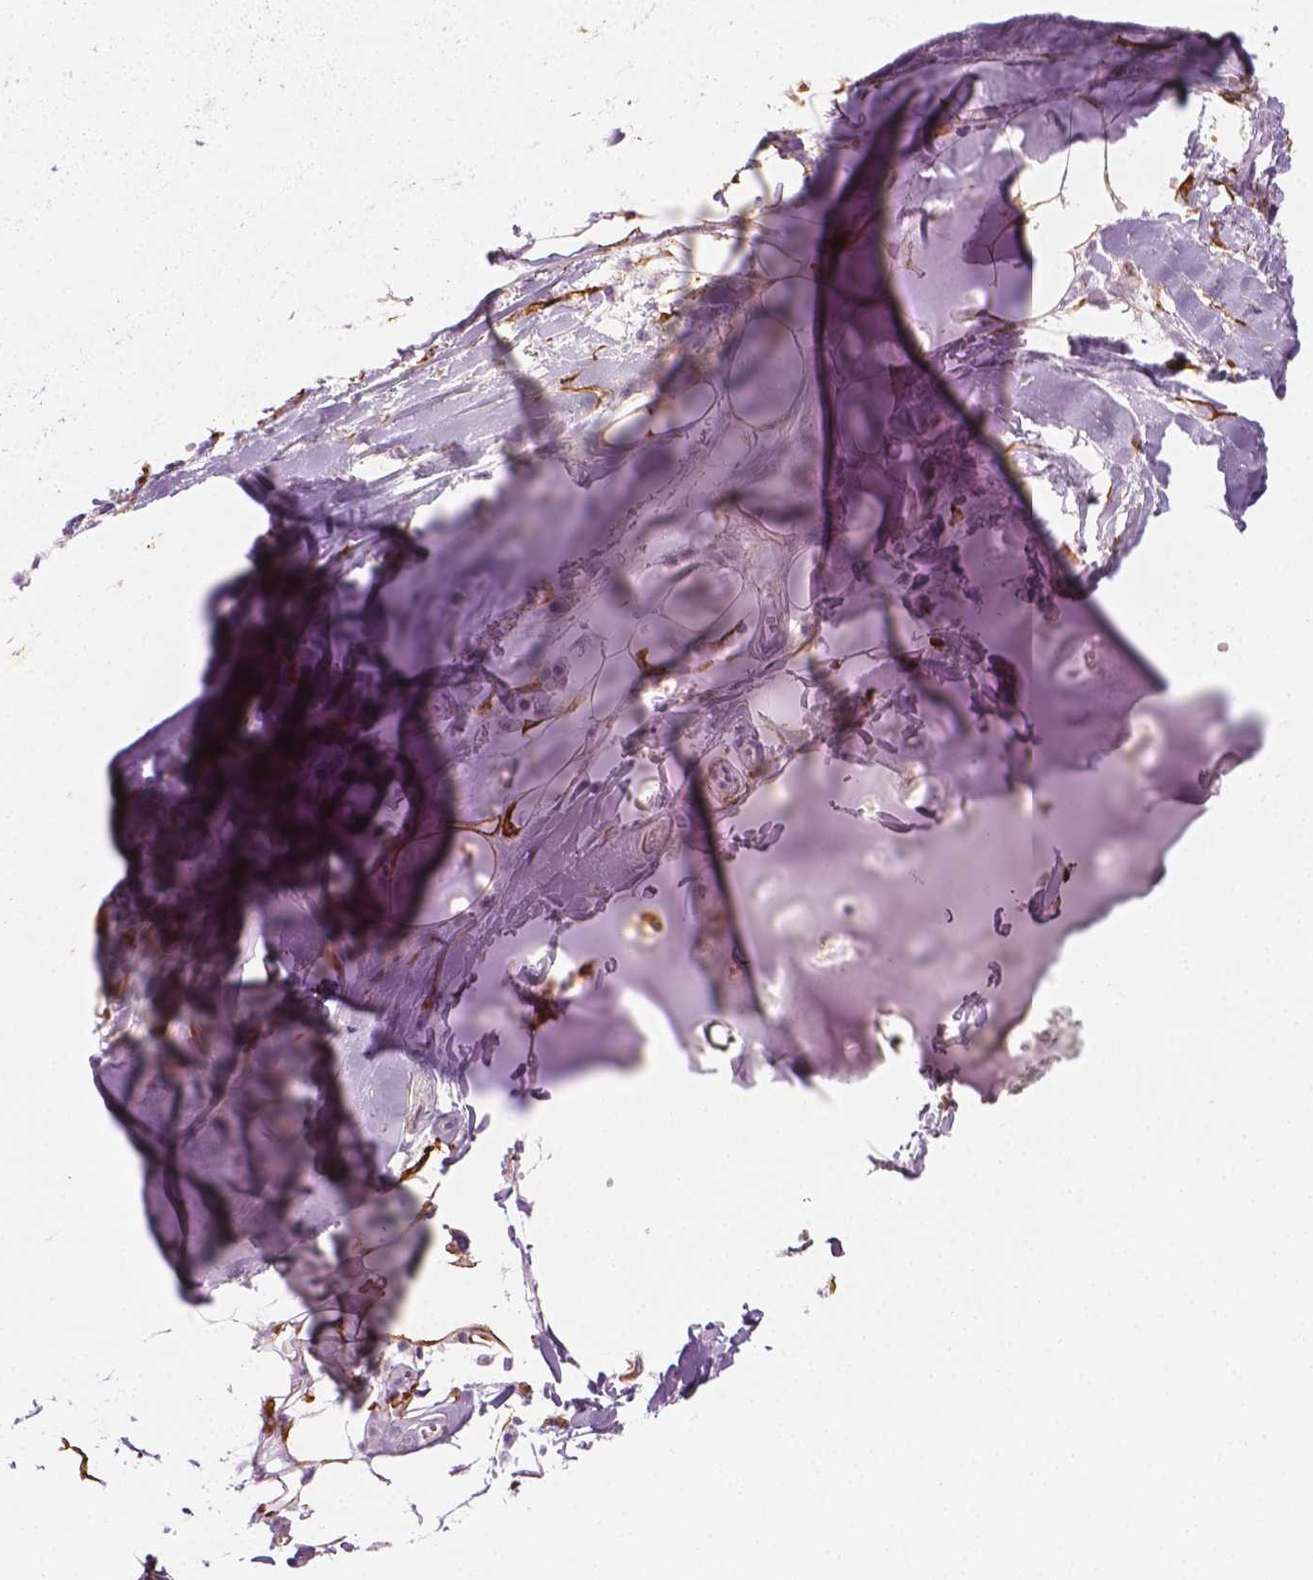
{"staining": {"intensity": "weak", "quantity": "25%-75%", "location": "cytoplasmic/membranous"}, "tissue": "adipose tissue", "cell_type": "Adipocytes", "image_type": "normal", "snomed": [{"axis": "morphology", "description": "Normal tissue, NOS"}, {"axis": "morphology", "description": "Squamous cell carcinoma, NOS"}, {"axis": "topography", "description": "Cartilage tissue"}, {"axis": "topography", "description": "Bronchus"}, {"axis": "topography", "description": "Lung"}], "caption": "Immunohistochemical staining of unremarkable adipose tissue reveals 25%-75% levels of weak cytoplasmic/membranous protein positivity in approximately 25%-75% of adipocytes. (Brightfield microscopy of DAB IHC at high magnification).", "gene": "CES1", "patient": {"sex": "male", "age": 66}}